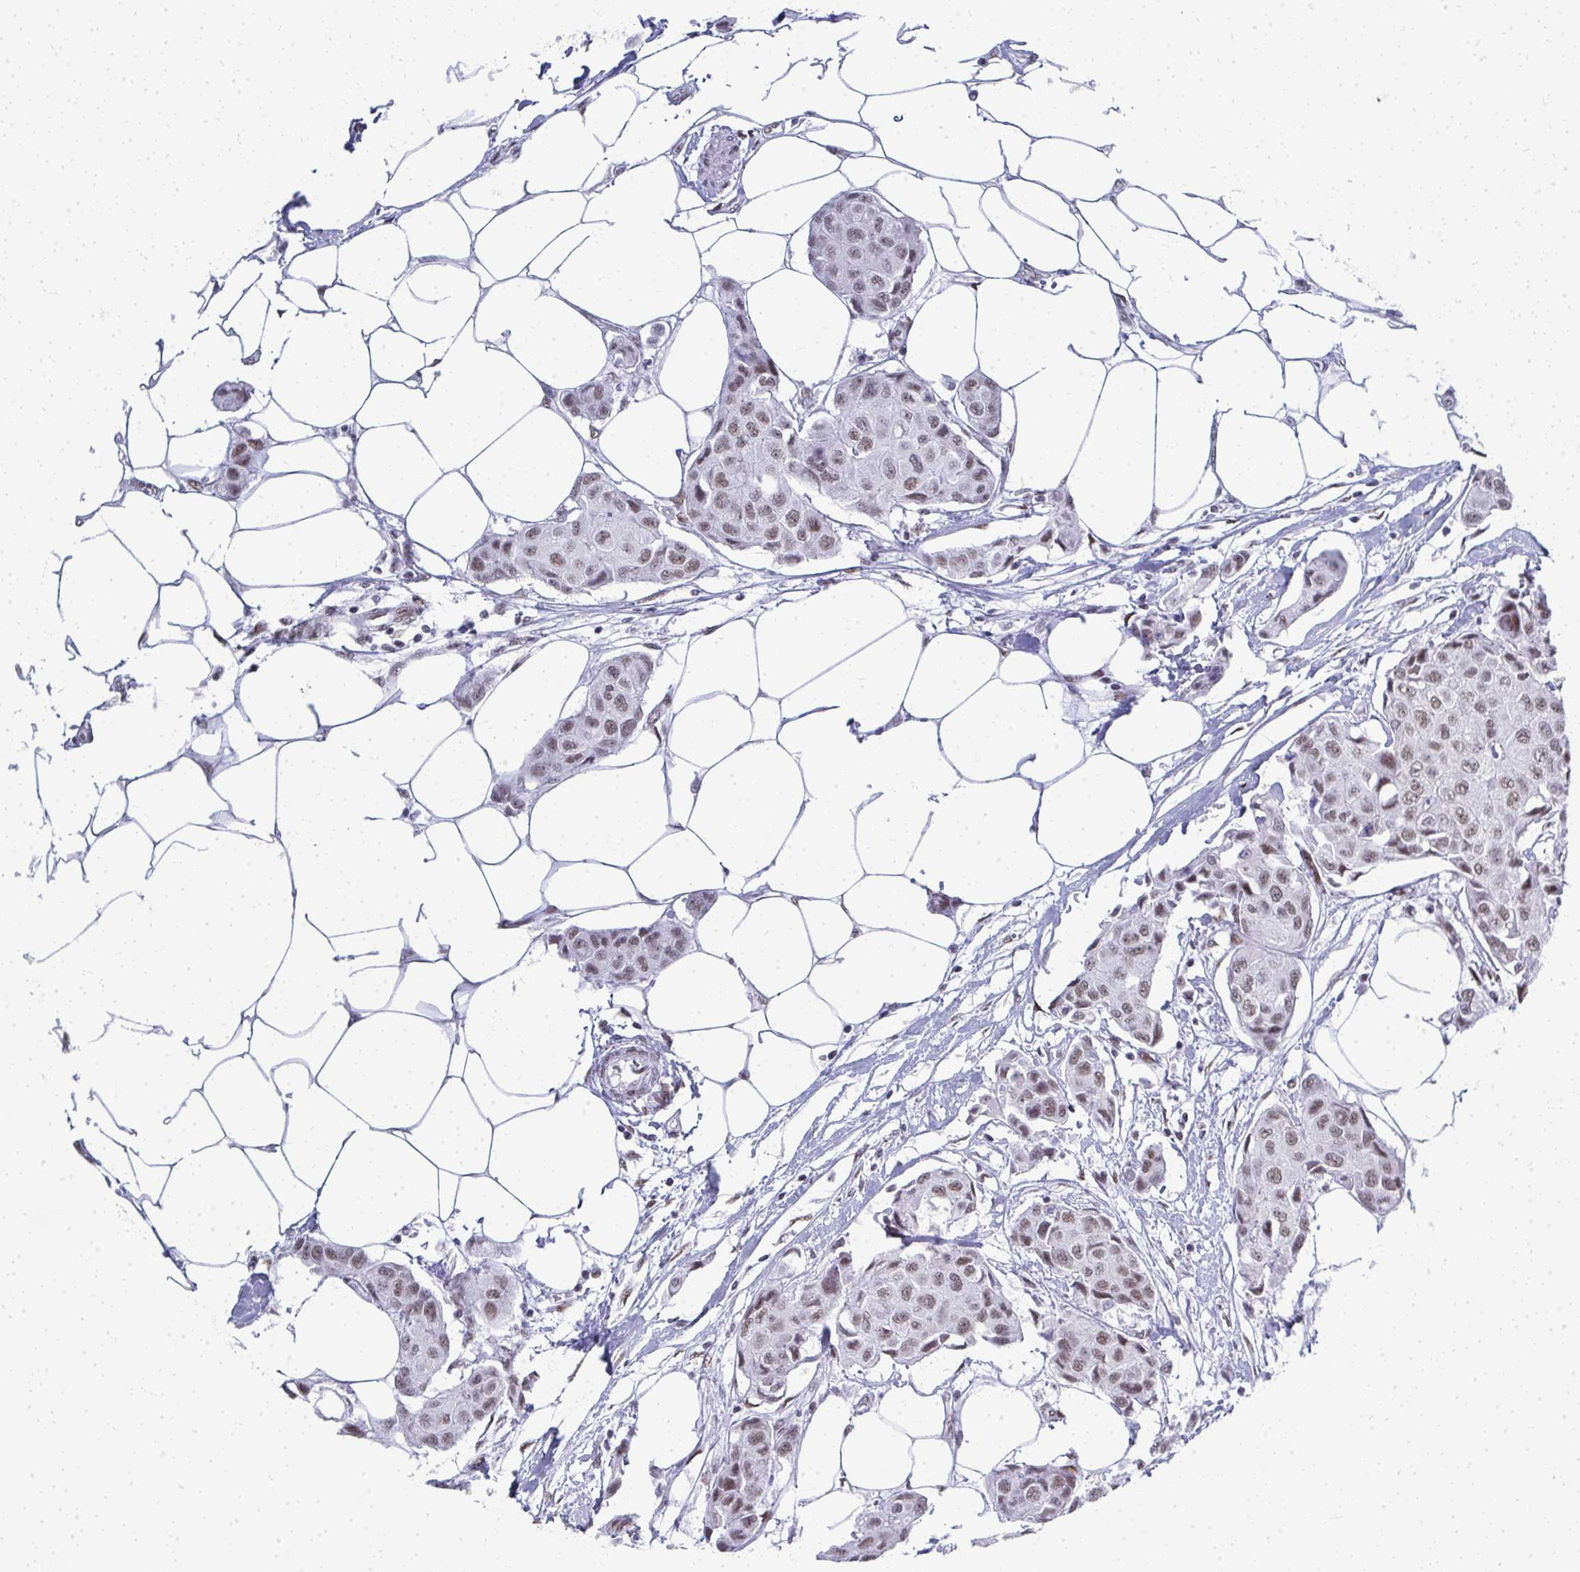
{"staining": {"intensity": "moderate", "quantity": ">75%", "location": "nuclear"}, "tissue": "breast cancer", "cell_type": "Tumor cells", "image_type": "cancer", "snomed": [{"axis": "morphology", "description": "Duct carcinoma"}, {"axis": "topography", "description": "Breast"}, {"axis": "topography", "description": "Lymph node"}], "caption": "Tumor cells reveal moderate nuclear staining in approximately >75% of cells in breast cancer.", "gene": "CREBBP", "patient": {"sex": "female", "age": 80}}